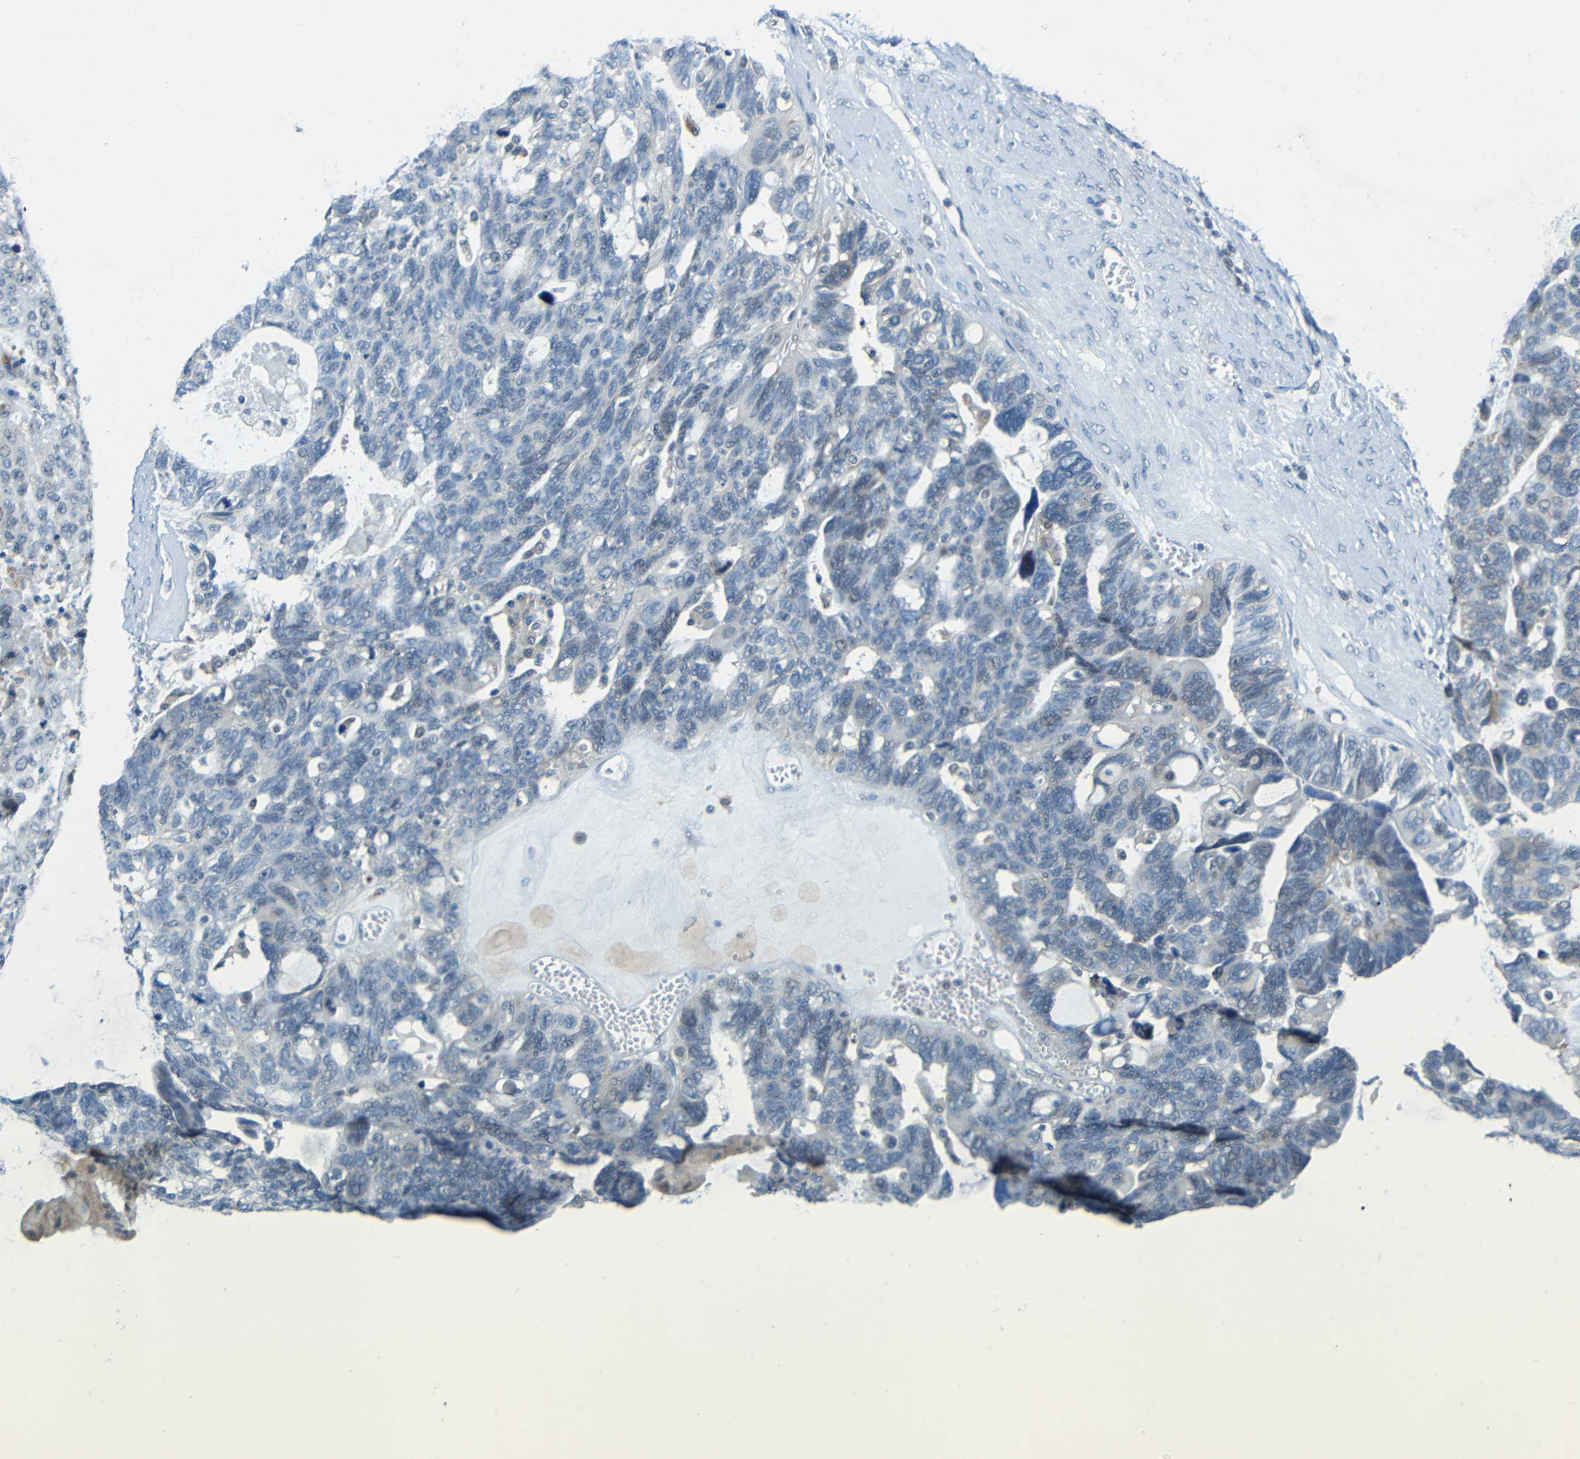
{"staining": {"intensity": "negative", "quantity": "none", "location": "none"}, "tissue": "ovarian cancer", "cell_type": "Tumor cells", "image_type": "cancer", "snomed": [{"axis": "morphology", "description": "Cystadenocarcinoma, serous, NOS"}, {"axis": "topography", "description": "Ovary"}], "caption": "Serous cystadenocarcinoma (ovarian) was stained to show a protein in brown. There is no significant expression in tumor cells.", "gene": "ANKRD22", "patient": {"sex": "female", "age": 79}}